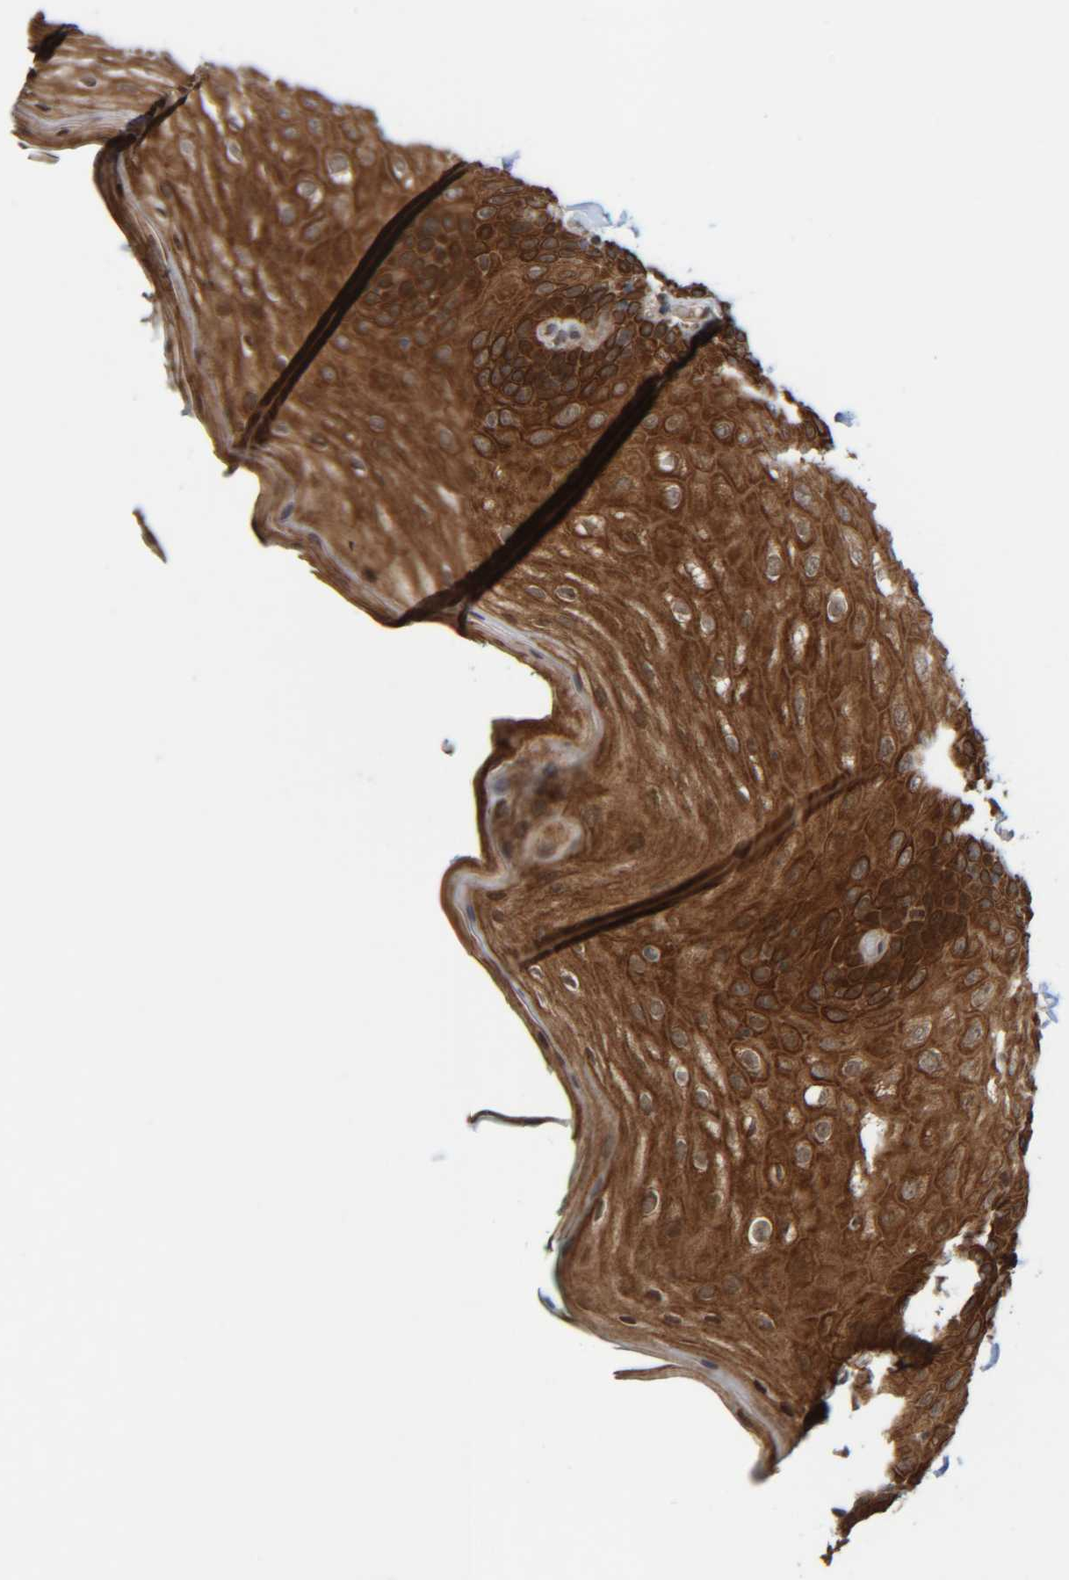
{"staining": {"intensity": "strong", "quantity": ">75%", "location": "cytoplasmic/membranous"}, "tissue": "oral mucosa", "cell_type": "Squamous epithelial cells", "image_type": "normal", "snomed": [{"axis": "morphology", "description": "Normal tissue, NOS"}, {"axis": "topography", "description": "Skin"}, {"axis": "topography", "description": "Oral tissue"}], "caption": "IHC (DAB (3,3'-diaminobenzidine)) staining of normal human oral mucosa displays strong cytoplasmic/membranous protein staining in approximately >75% of squamous epithelial cells. Immunohistochemistry (ihc) stains the protein in brown and the nuclei are stained blue.", "gene": "CCDC57", "patient": {"sex": "male", "age": 84}}